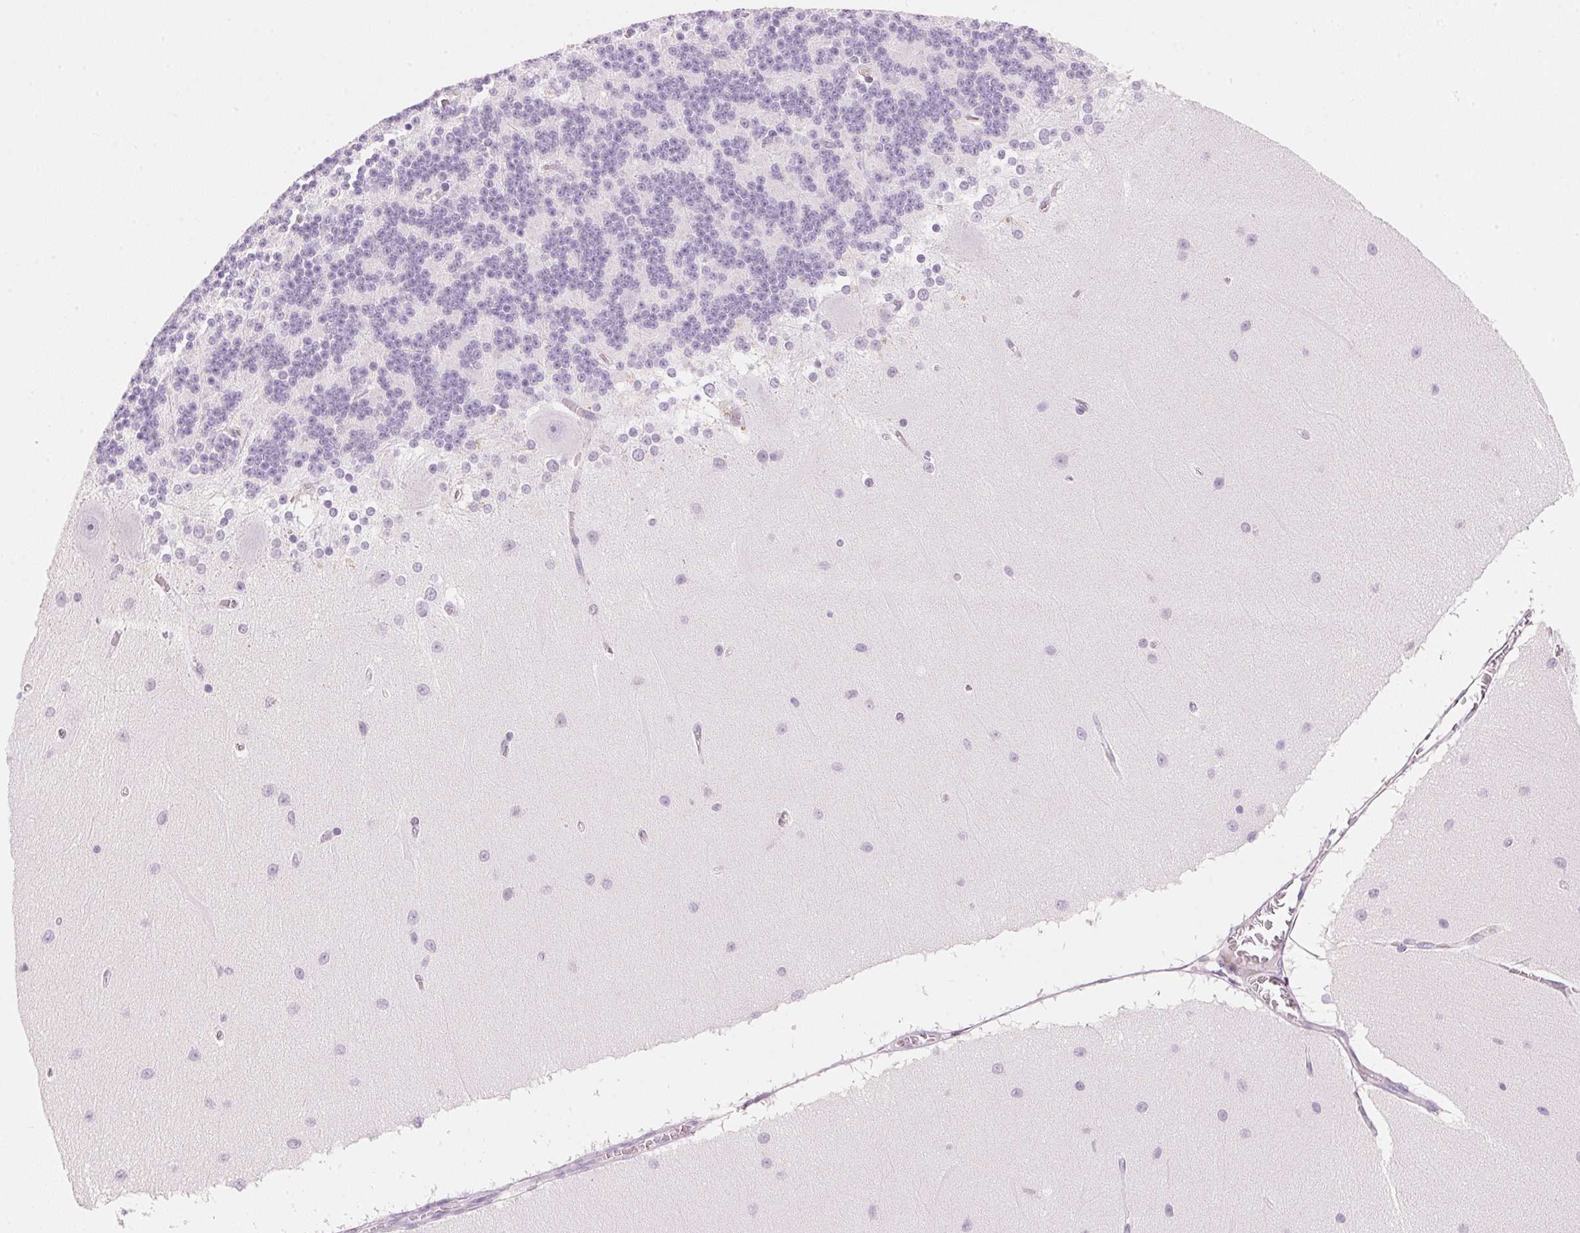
{"staining": {"intensity": "negative", "quantity": "none", "location": "none"}, "tissue": "cerebellum", "cell_type": "Cells in granular layer", "image_type": "normal", "snomed": [{"axis": "morphology", "description": "Normal tissue, NOS"}, {"axis": "topography", "description": "Cerebellum"}], "caption": "Cells in granular layer are negative for brown protein staining in benign cerebellum. The staining is performed using DAB (3,3'-diaminobenzidine) brown chromogen with nuclei counter-stained in using hematoxylin.", "gene": "HOXB13", "patient": {"sex": "female", "age": 54}}